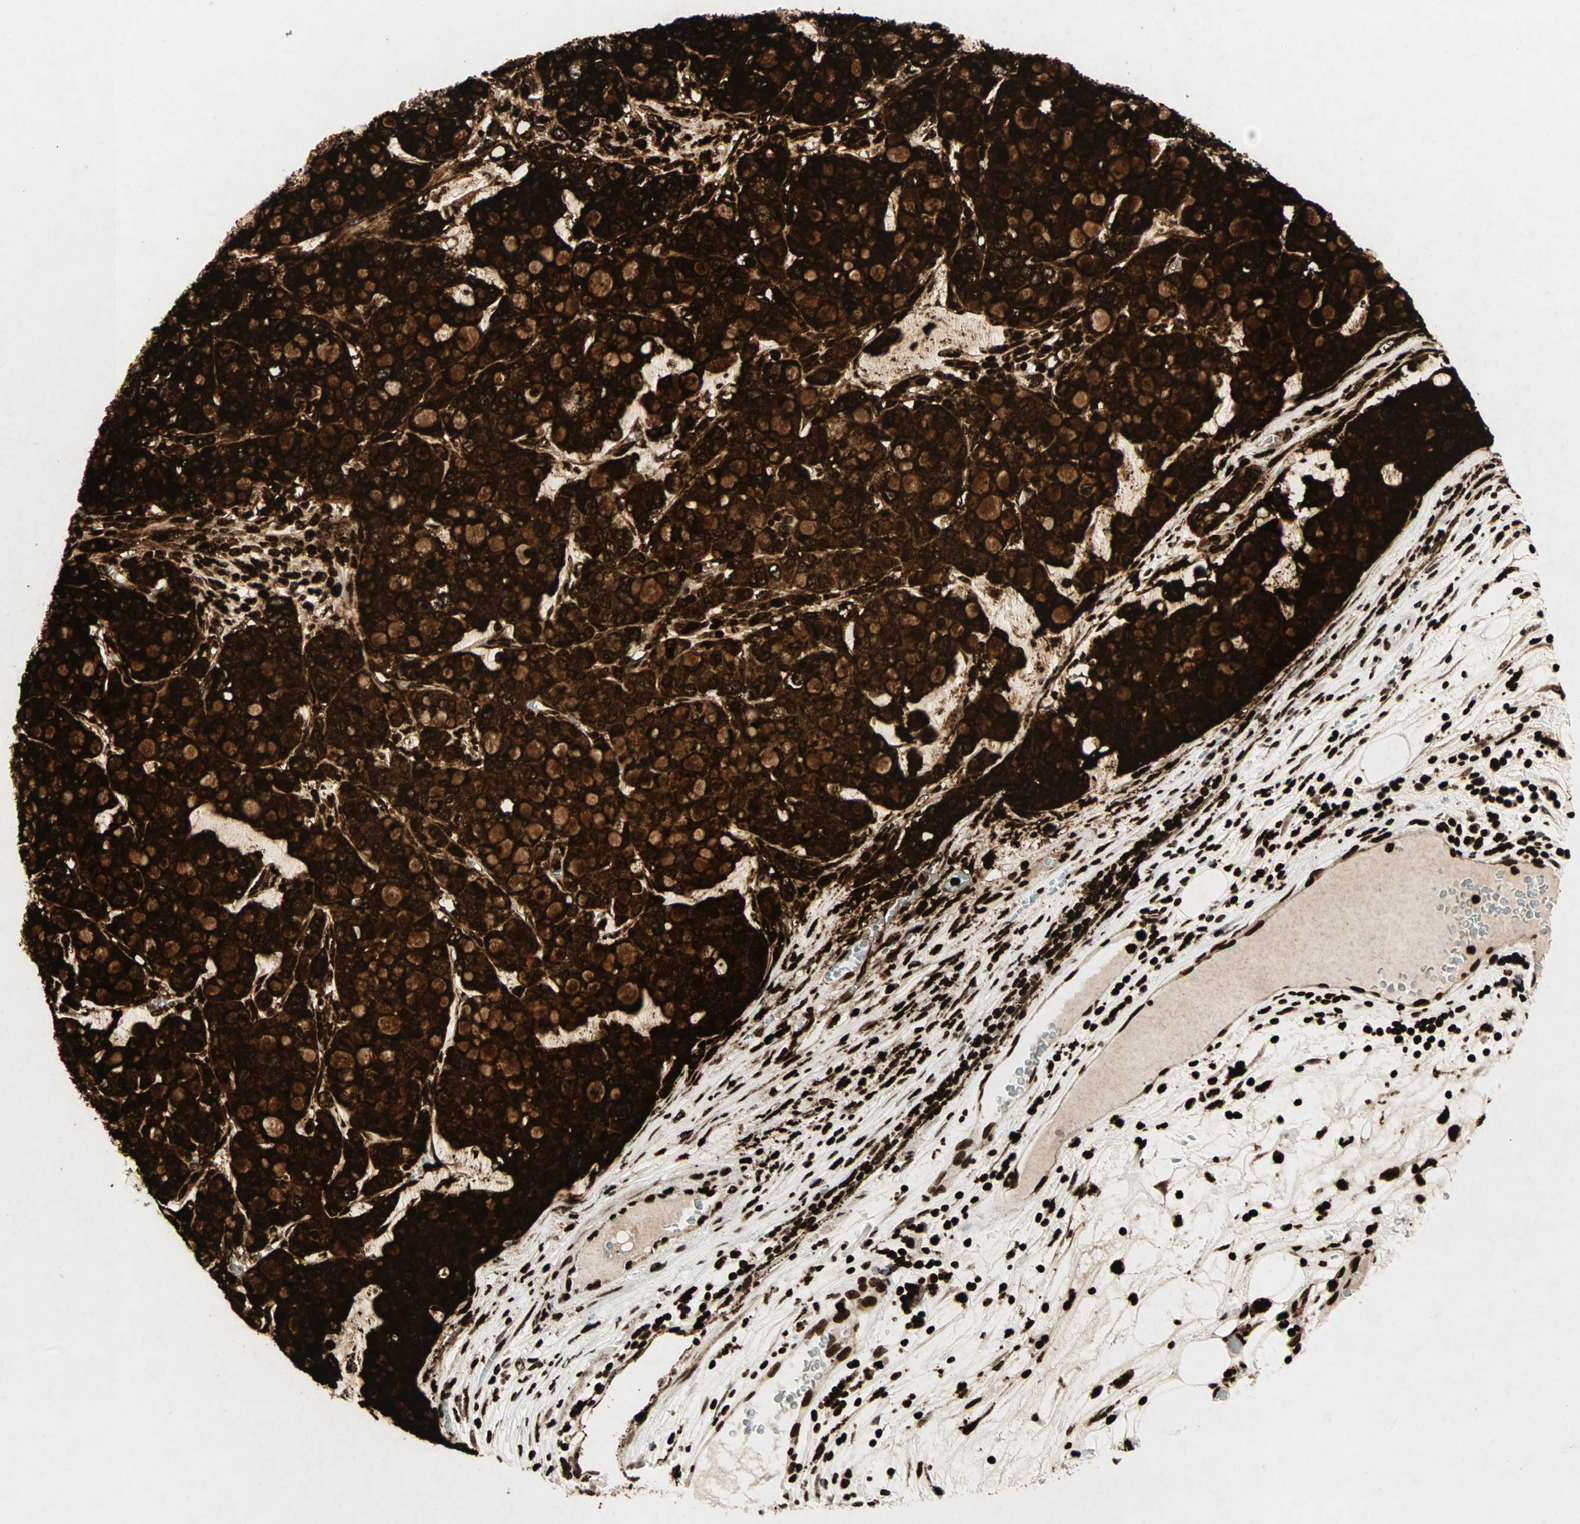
{"staining": {"intensity": "strong", "quantity": ">75%", "location": "cytoplasmic/membranous"}, "tissue": "stomach cancer", "cell_type": "Tumor cells", "image_type": "cancer", "snomed": [{"axis": "morphology", "description": "Adenocarcinoma, NOS"}, {"axis": "topography", "description": "Stomach, lower"}], "caption": "Immunohistochemical staining of human stomach cancer (adenocarcinoma) displays high levels of strong cytoplasmic/membranous staining in about >75% of tumor cells.", "gene": "CEACAM6", "patient": {"sex": "male", "age": 84}}